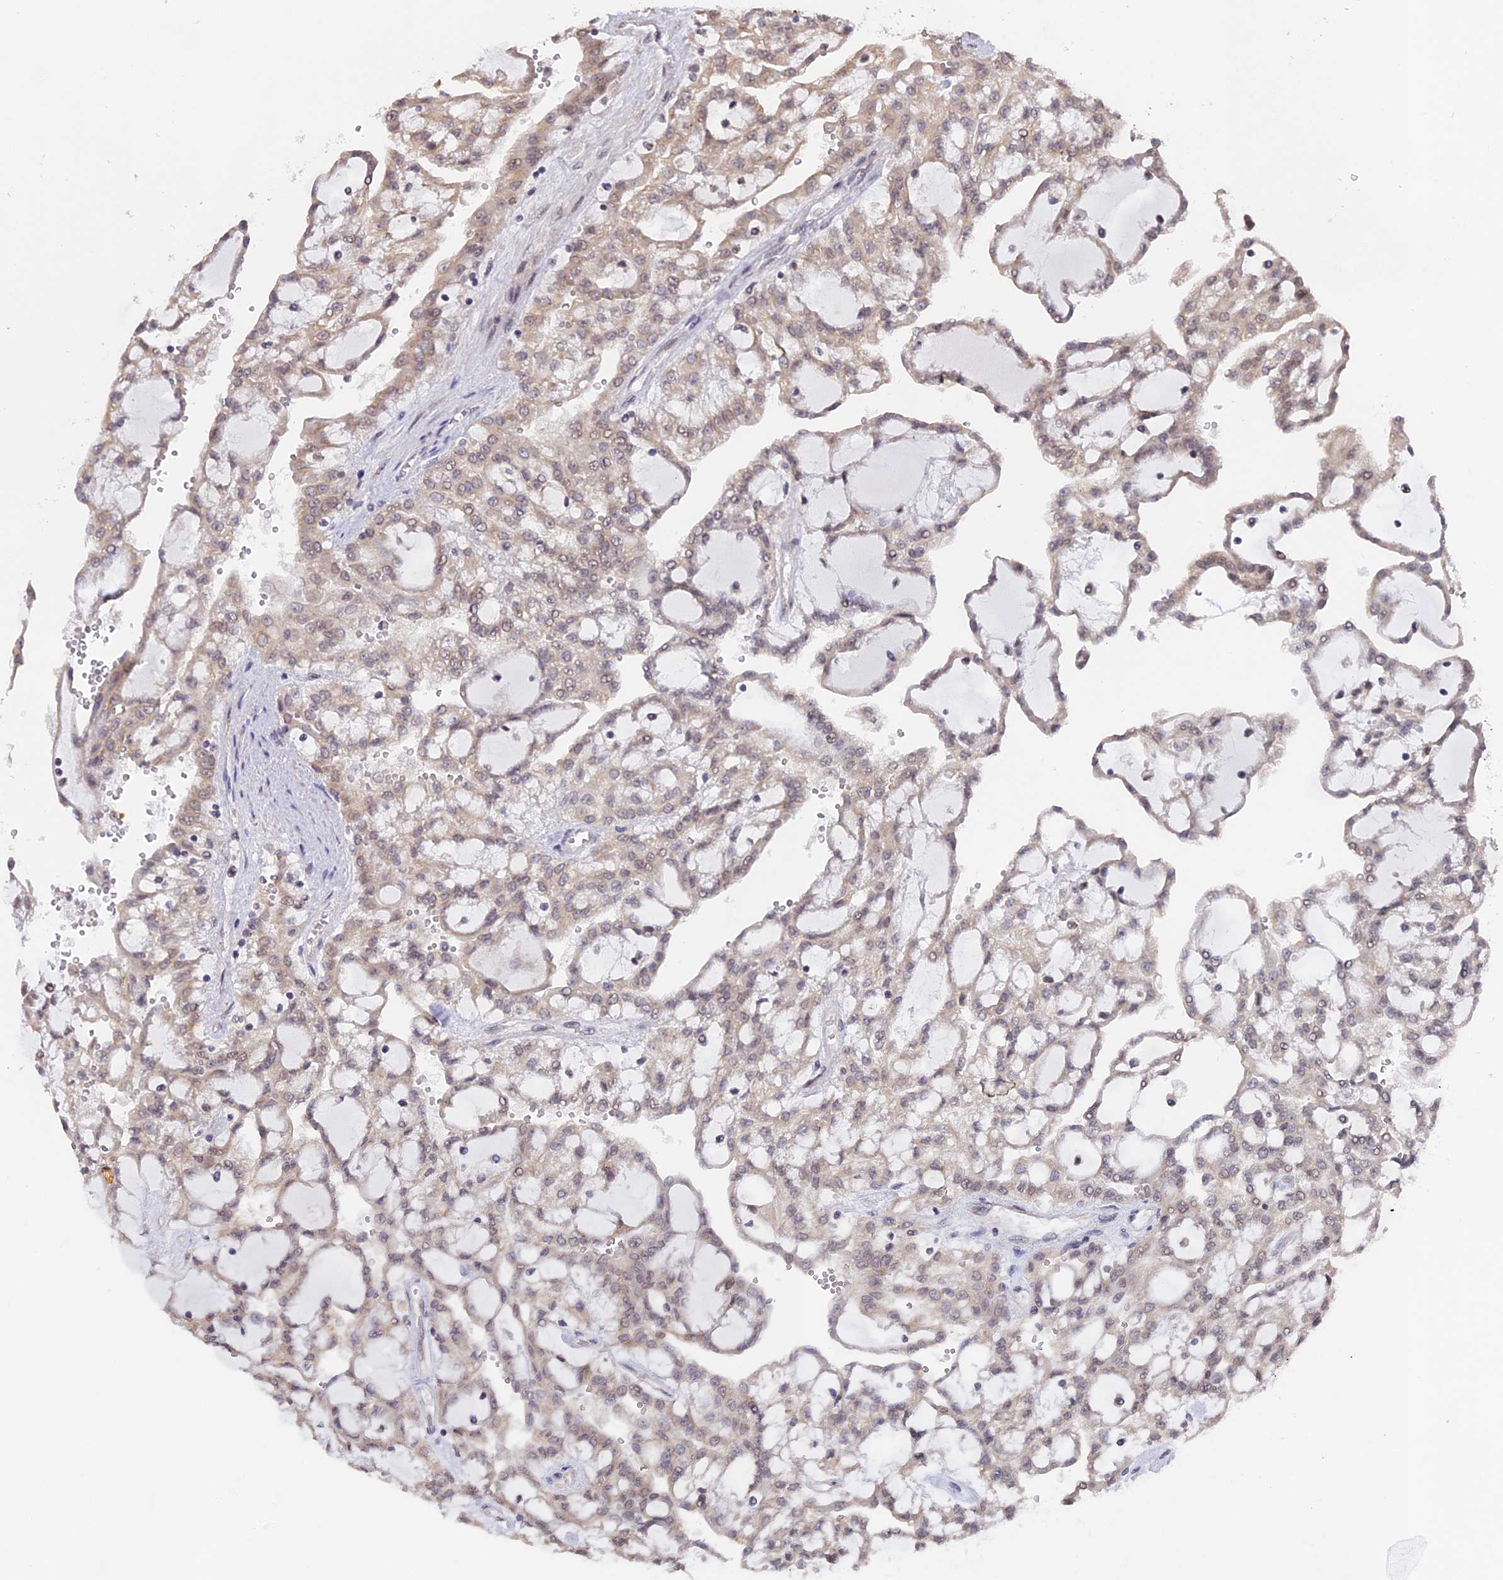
{"staining": {"intensity": "weak", "quantity": "<25%", "location": "nuclear"}, "tissue": "renal cancer", "cell_type": "Tumor cells", "image_type": "cancer", "snomed": [{"axis": "morphology", "description": "Adenocarcinoma, NOS"}, {"axis": "topography", "description": "Kidney"}], "caption": "Immunohistochemistry (IHC) of adenocarcinoma (renal) demonstrates no staining in tumor cells.", "gene": "NR1H3", "patient": {"sex": "male", "age": 63}}